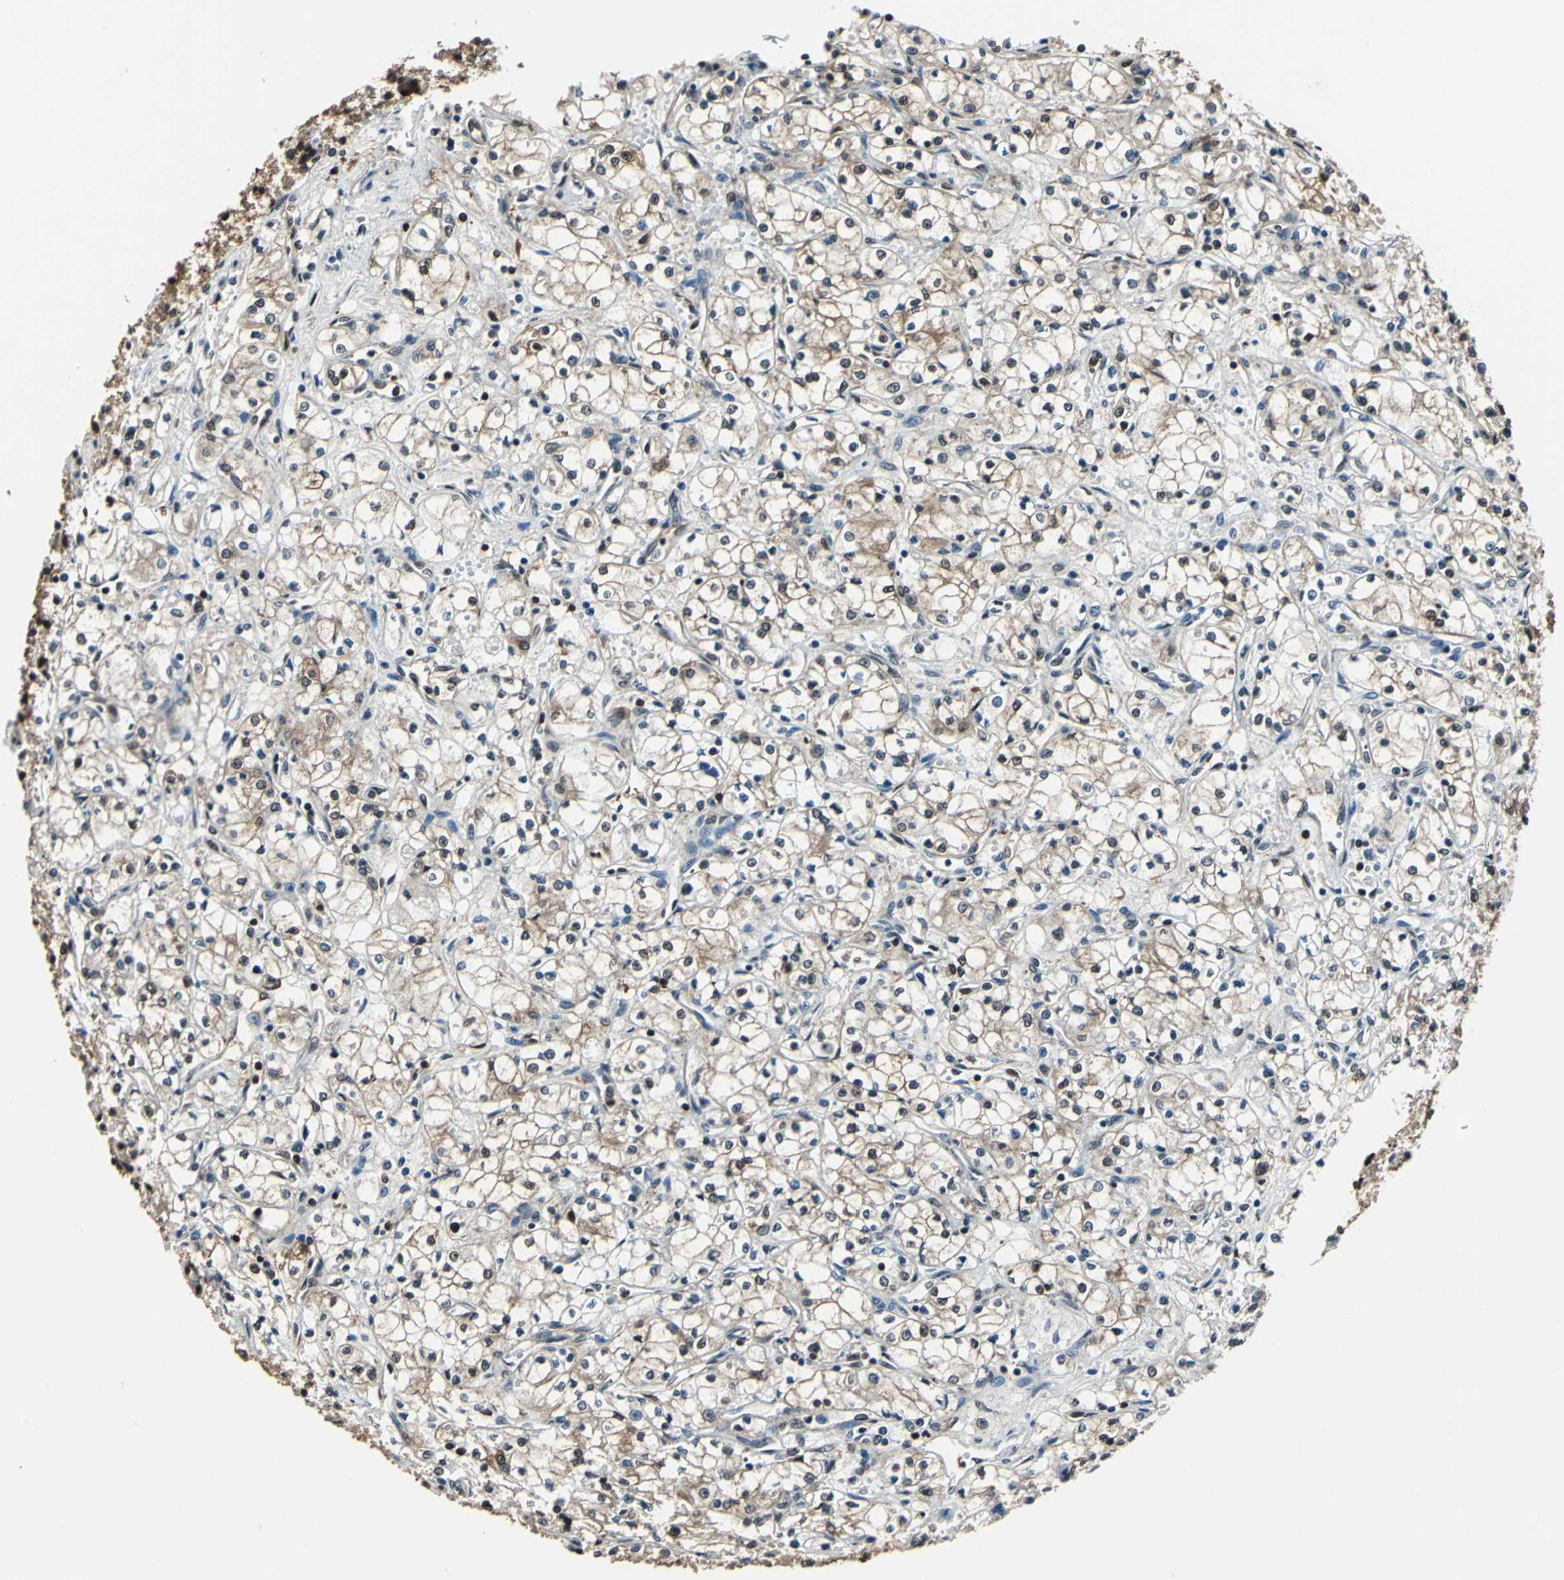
{"staining": {"intensity": "weak", "quantity": "25%-75%", "location": "cytoplasmic/membranous,nuclear"}, "tissue": "renal cancer", "cell_type": "Tumor cells", "image_type": "cancer", "snomed": [{"axis": "morphology", "description": "Normal tissue, NOS"}, {"axis": "morphology", "description": "Adenocarcinoma, NOS"}, {"axis": "topography", "description": "Kidney"}], "caption": "Protein expression analysis of human adenocarcinoma (renal) reveals weak cytoplasmic/membranous and nuclear positivity in approximately 25%-75% of tumor cells. Nuclei are stained in blue.", "gene": "PSME1", "patient": {"sex": "male", "age": 59}}